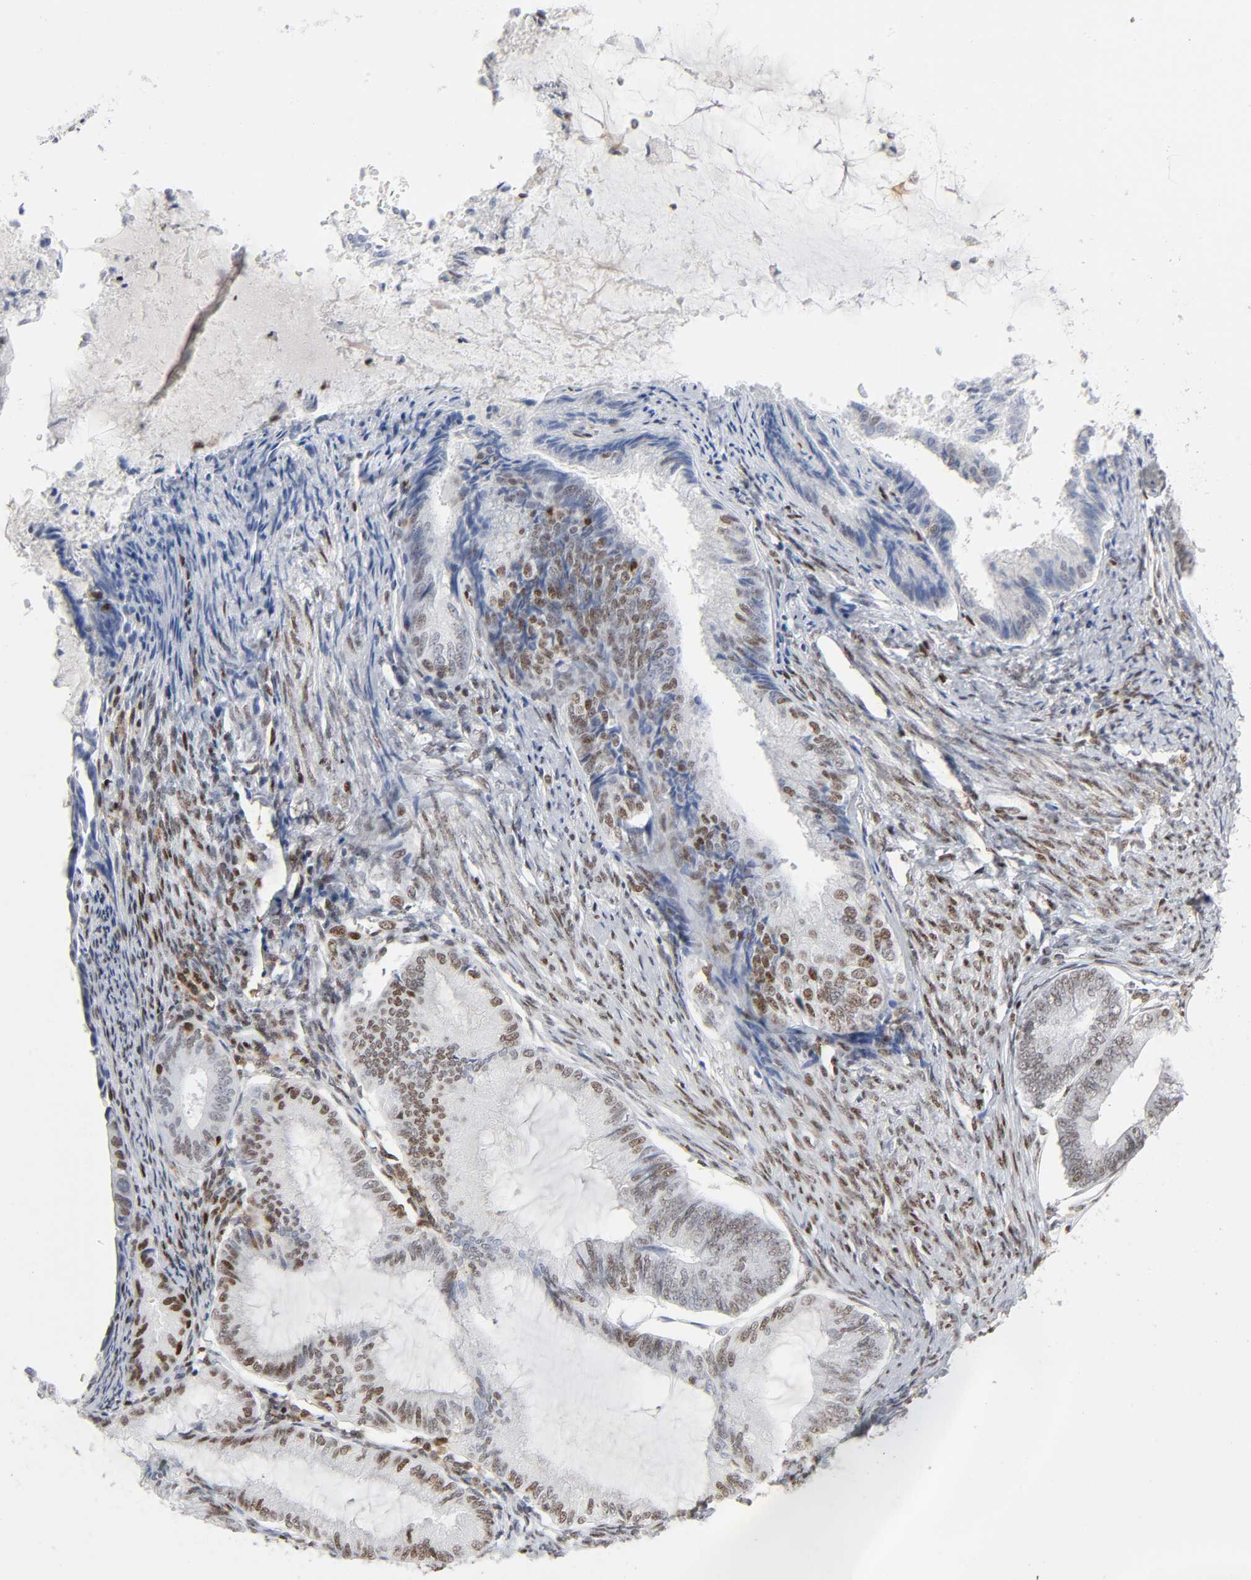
{"staining": {"intensity": "moderate", "quantity": "25%-75%", "location": "nuclear"}, "tissue": "endometrial cancer", "cell_type": "Tumor cells", "image_type": "cancer", "snomed": [{"axis": "morphology", "description": "Adenocarcinoma, NOS"}, {"axis": "topography", "description": "Endometrium"}], "caption": "This is a photomicrograph of immunohistochemistry staining of endometrial adenocarcinoma, which shows moderate positivity in the nuclear of tumor cells.", "gene": "WAS", "patient": {"sex": "female", "age": 86}}